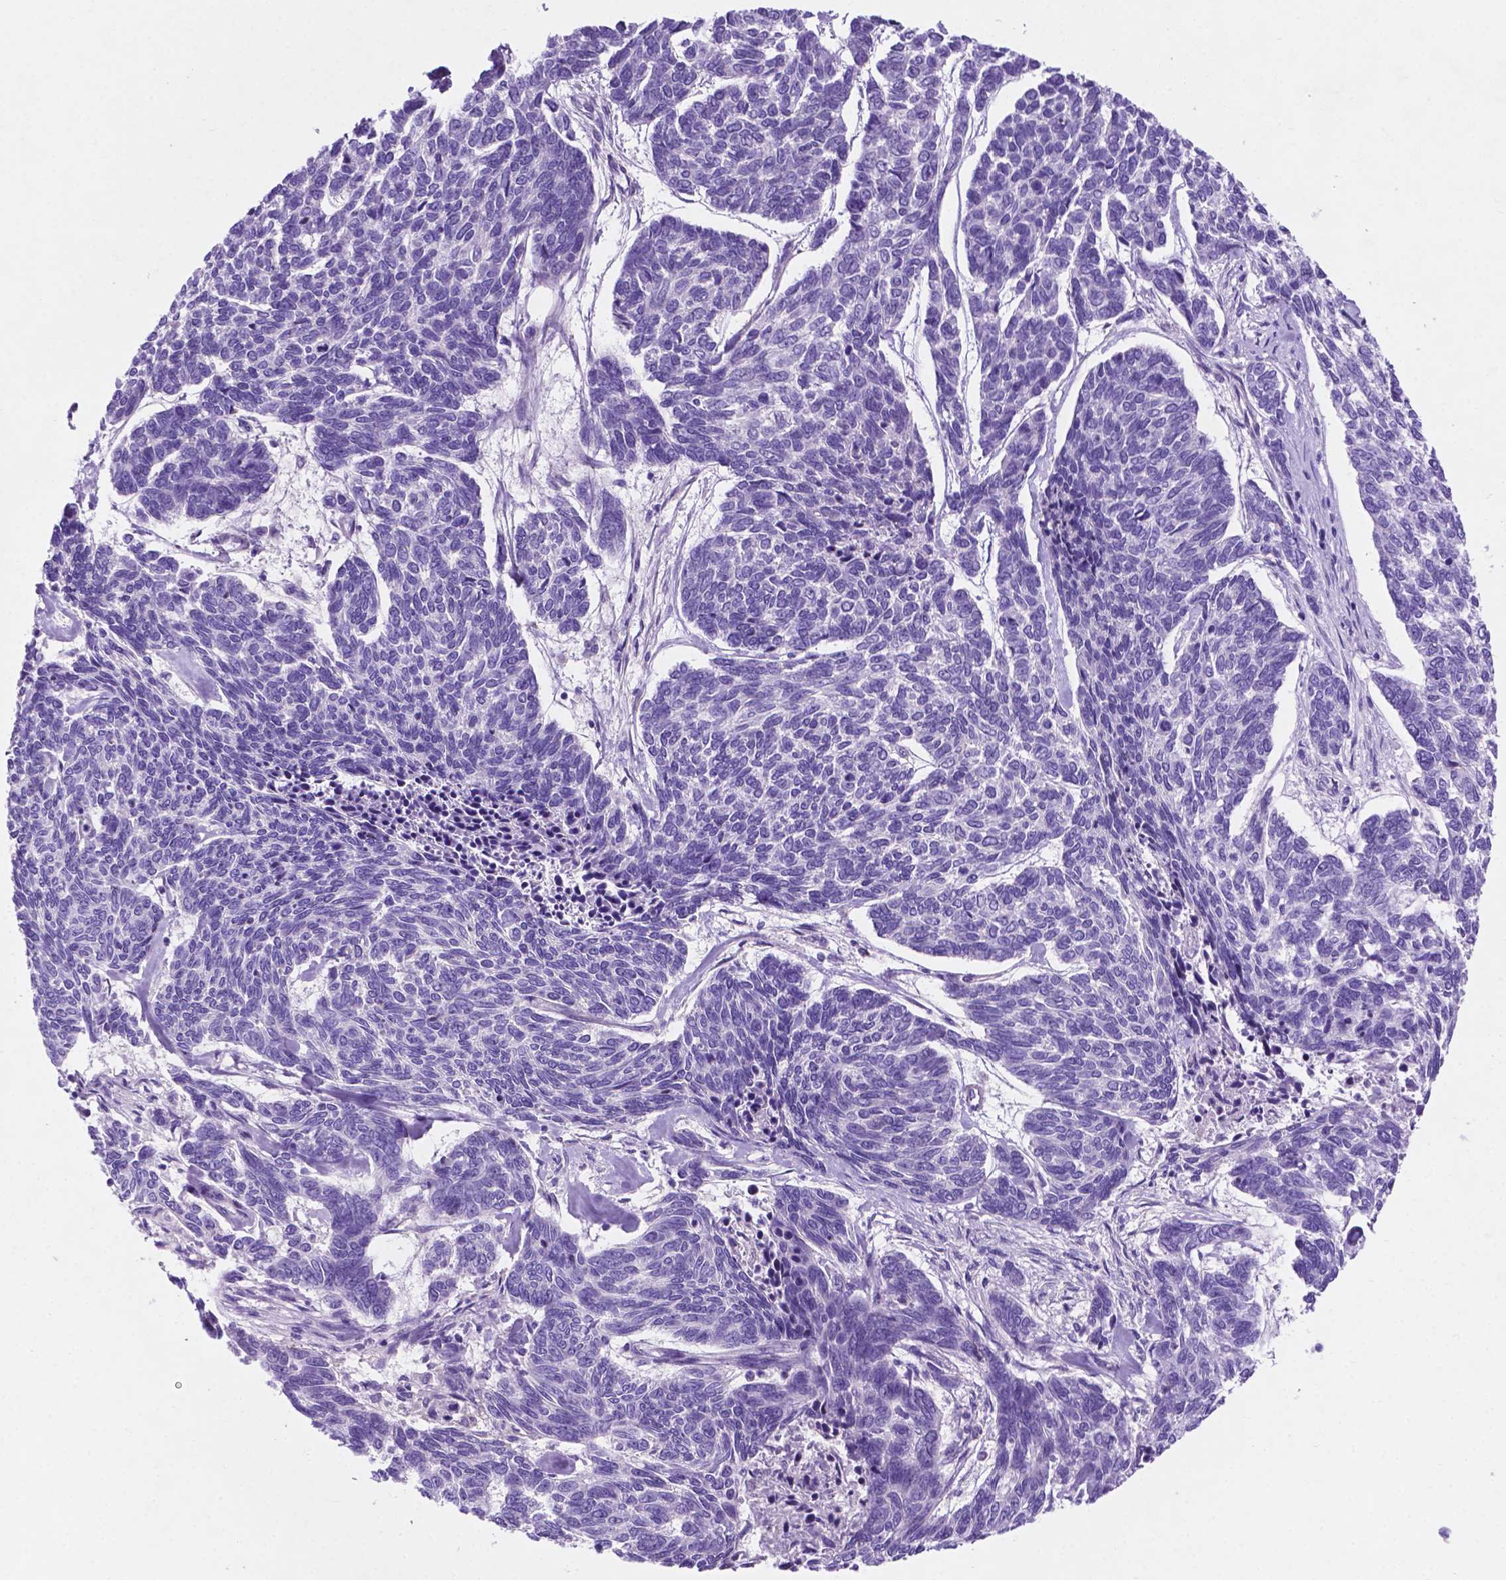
{"staining": {"intensity": "negative", "quantity": "none", "location": "none"}, "tissue": "skin cancer", "cell_type": "Tumor cells", "image_type": "cancer", "snomed": [{"axis": "morphology", "description": "Basal cell carcinoma"}, {"axis": "topography", "description": "Skin"}], "caption": "Immunohistochemical staining of human basal cell carcinoma (skin) demonstrates no significant staining in tumor cells.", "gene": "ASPG", "patient": {"sex": "female", "age": 65}}